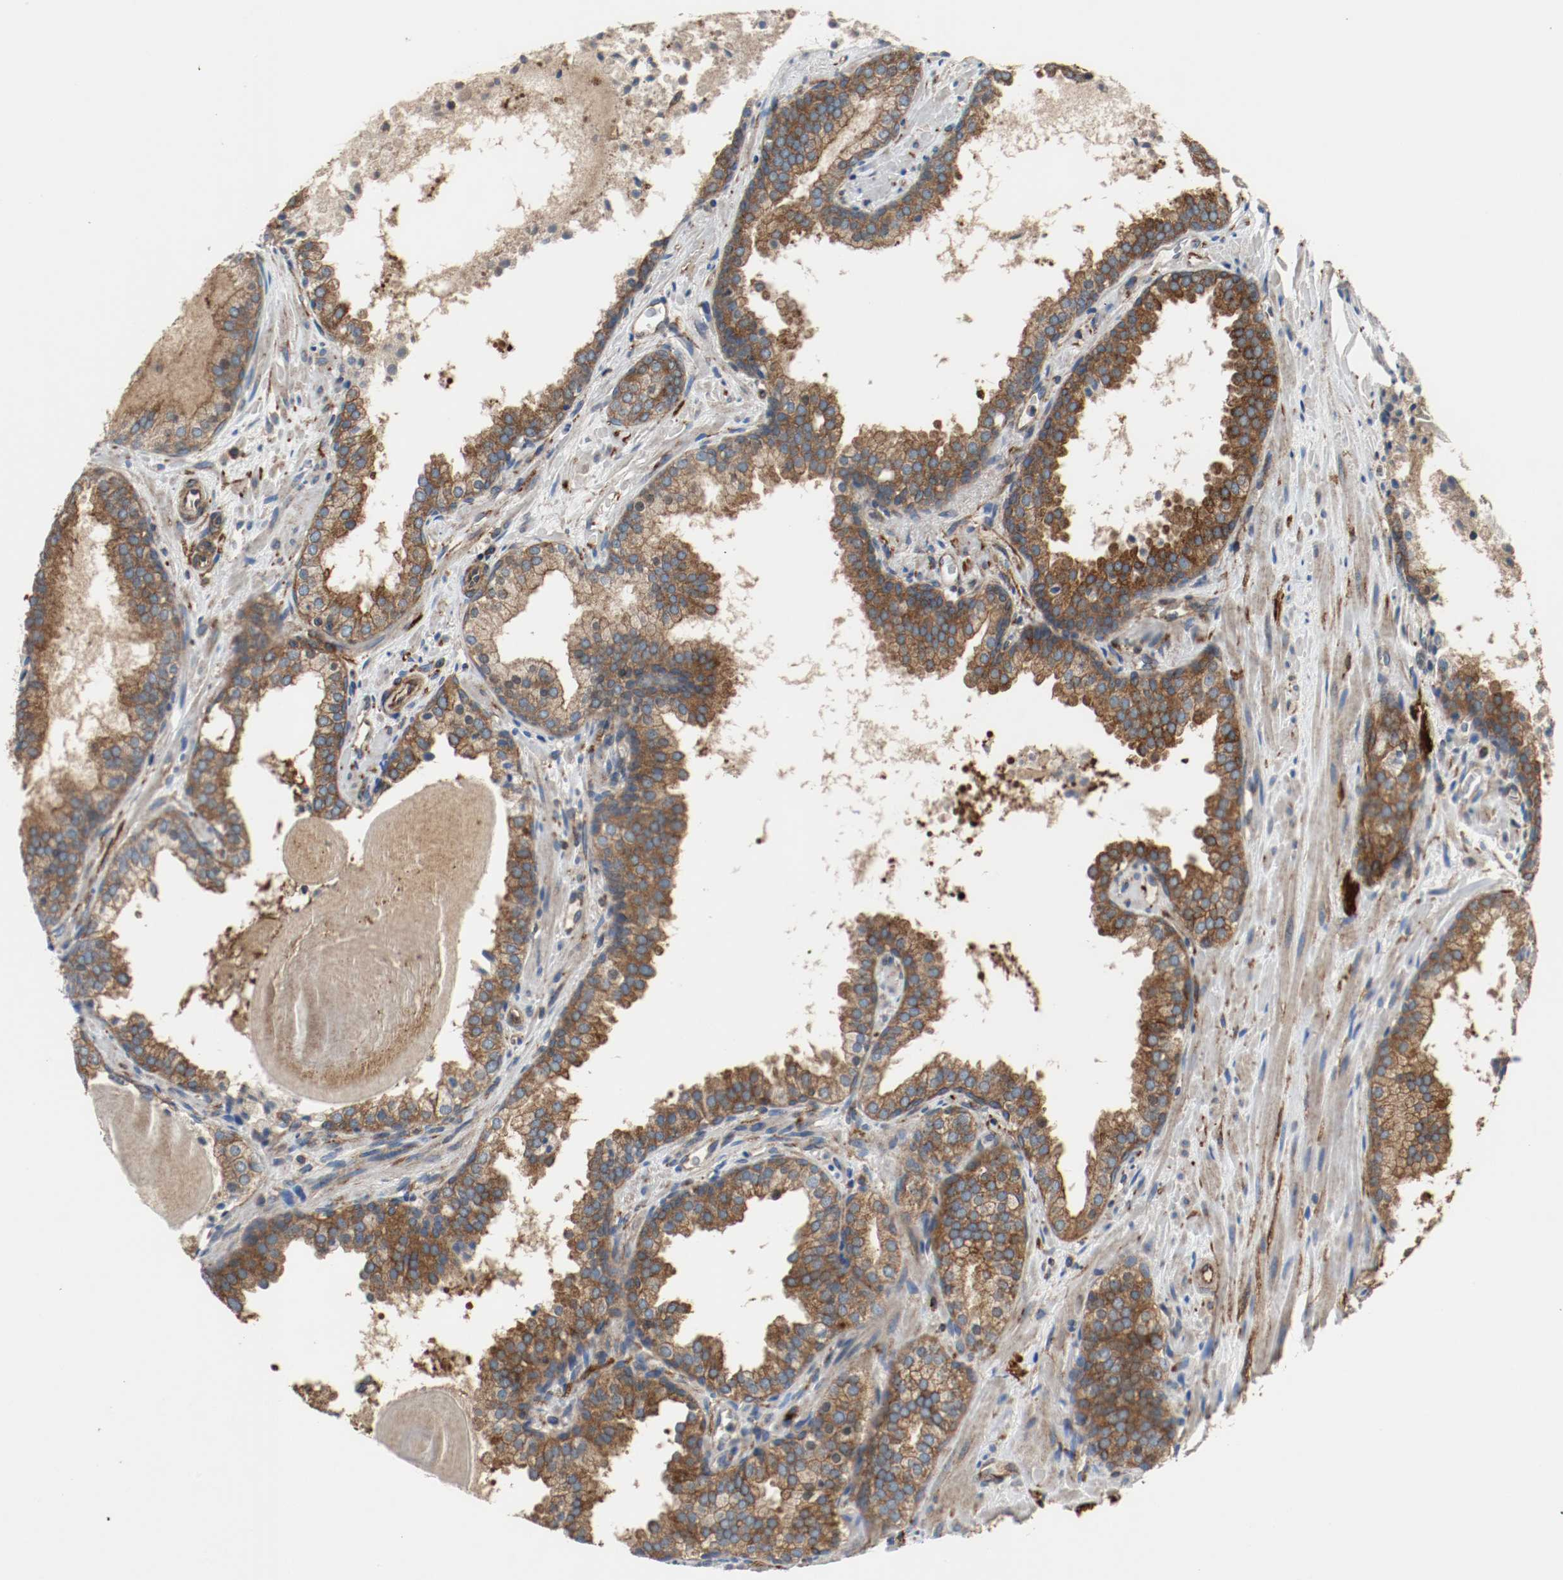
{"staining": {"intensity": "strong", "quantity": ">75%", "location": "cytoplasmic/membranous"}, "tissue": "prostate cancer", "cell_type": "Tumor cells", "image_type": "cancer", "snomed": [{"axis": "morphology", "description": "Adenocarcinoma, Low grade"}, {"axis": "topography", "description": "Prostate"}], "caption": "DAB immunohistochemical staining of prostate cancer (low-grade adenocarcinoma) reveals strong cytoplasmic/membranous protein staining in about >75% of tumor cells. The protein of interest is shown in brown color, while the nuclei are stained blue.", "gene": "TUBA3D", "patient": {"sex": "male", "age": 63}}